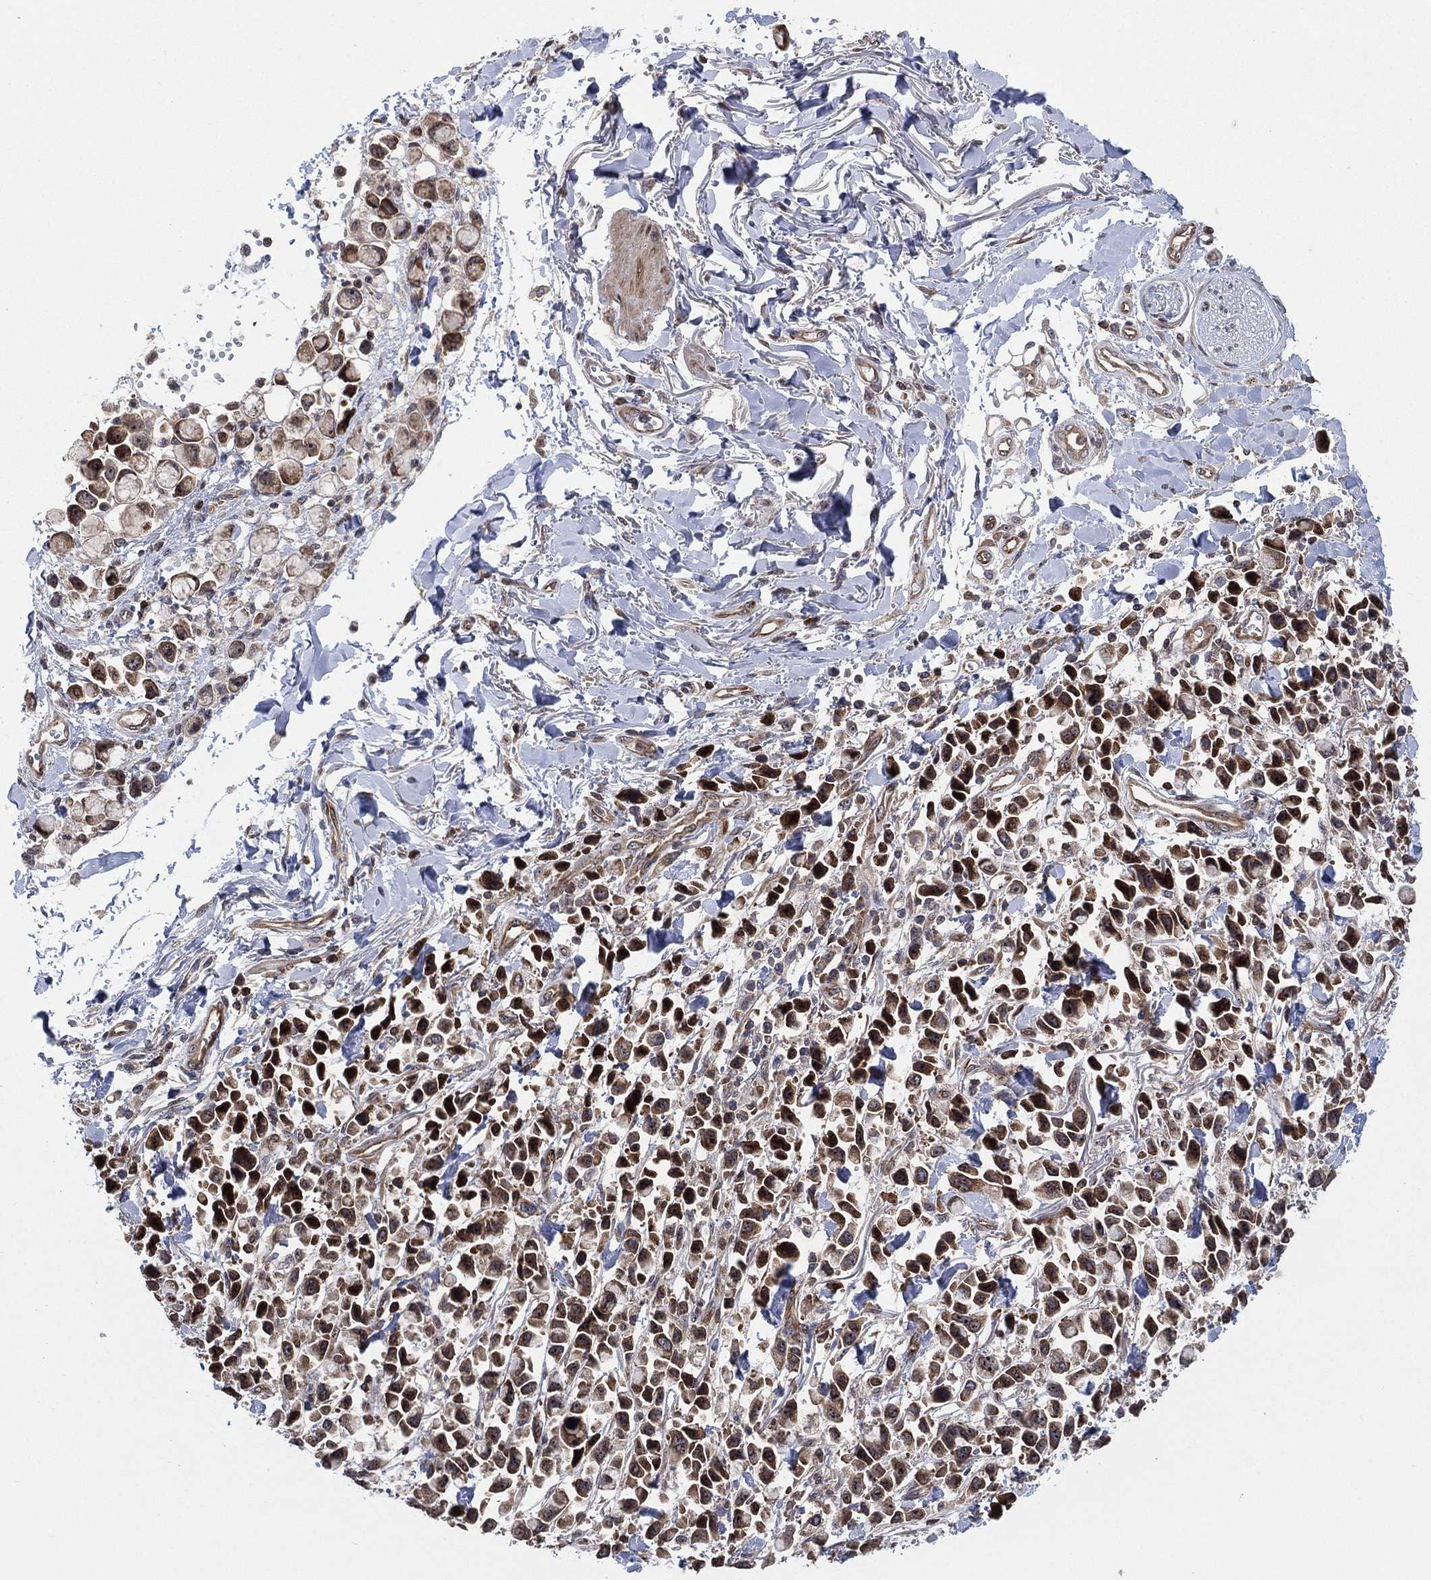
{"staining": {"intensity": "moderate", "quantity": ">75%", "location": "cytoplasmic/membranous"}, "tissue": "stomach cancer", "cell_type": "Tumor cells", "image_type": "cancer", "snomed": [{"axis": "morphology", "description": "Adenocarcinoma, NOS"}, {"axis": "topography", "description": "Stomach"}], "caption": "Immunohistochemistry (IHC) image of human stomach cancer stained for a protein (brown), which reveals medium levels of moderate cytoplasmic/membranous expression in approximately >75% of tumor cells.", "gene": "TMCO1", "patient": {"sex": "female", "age": 81}}